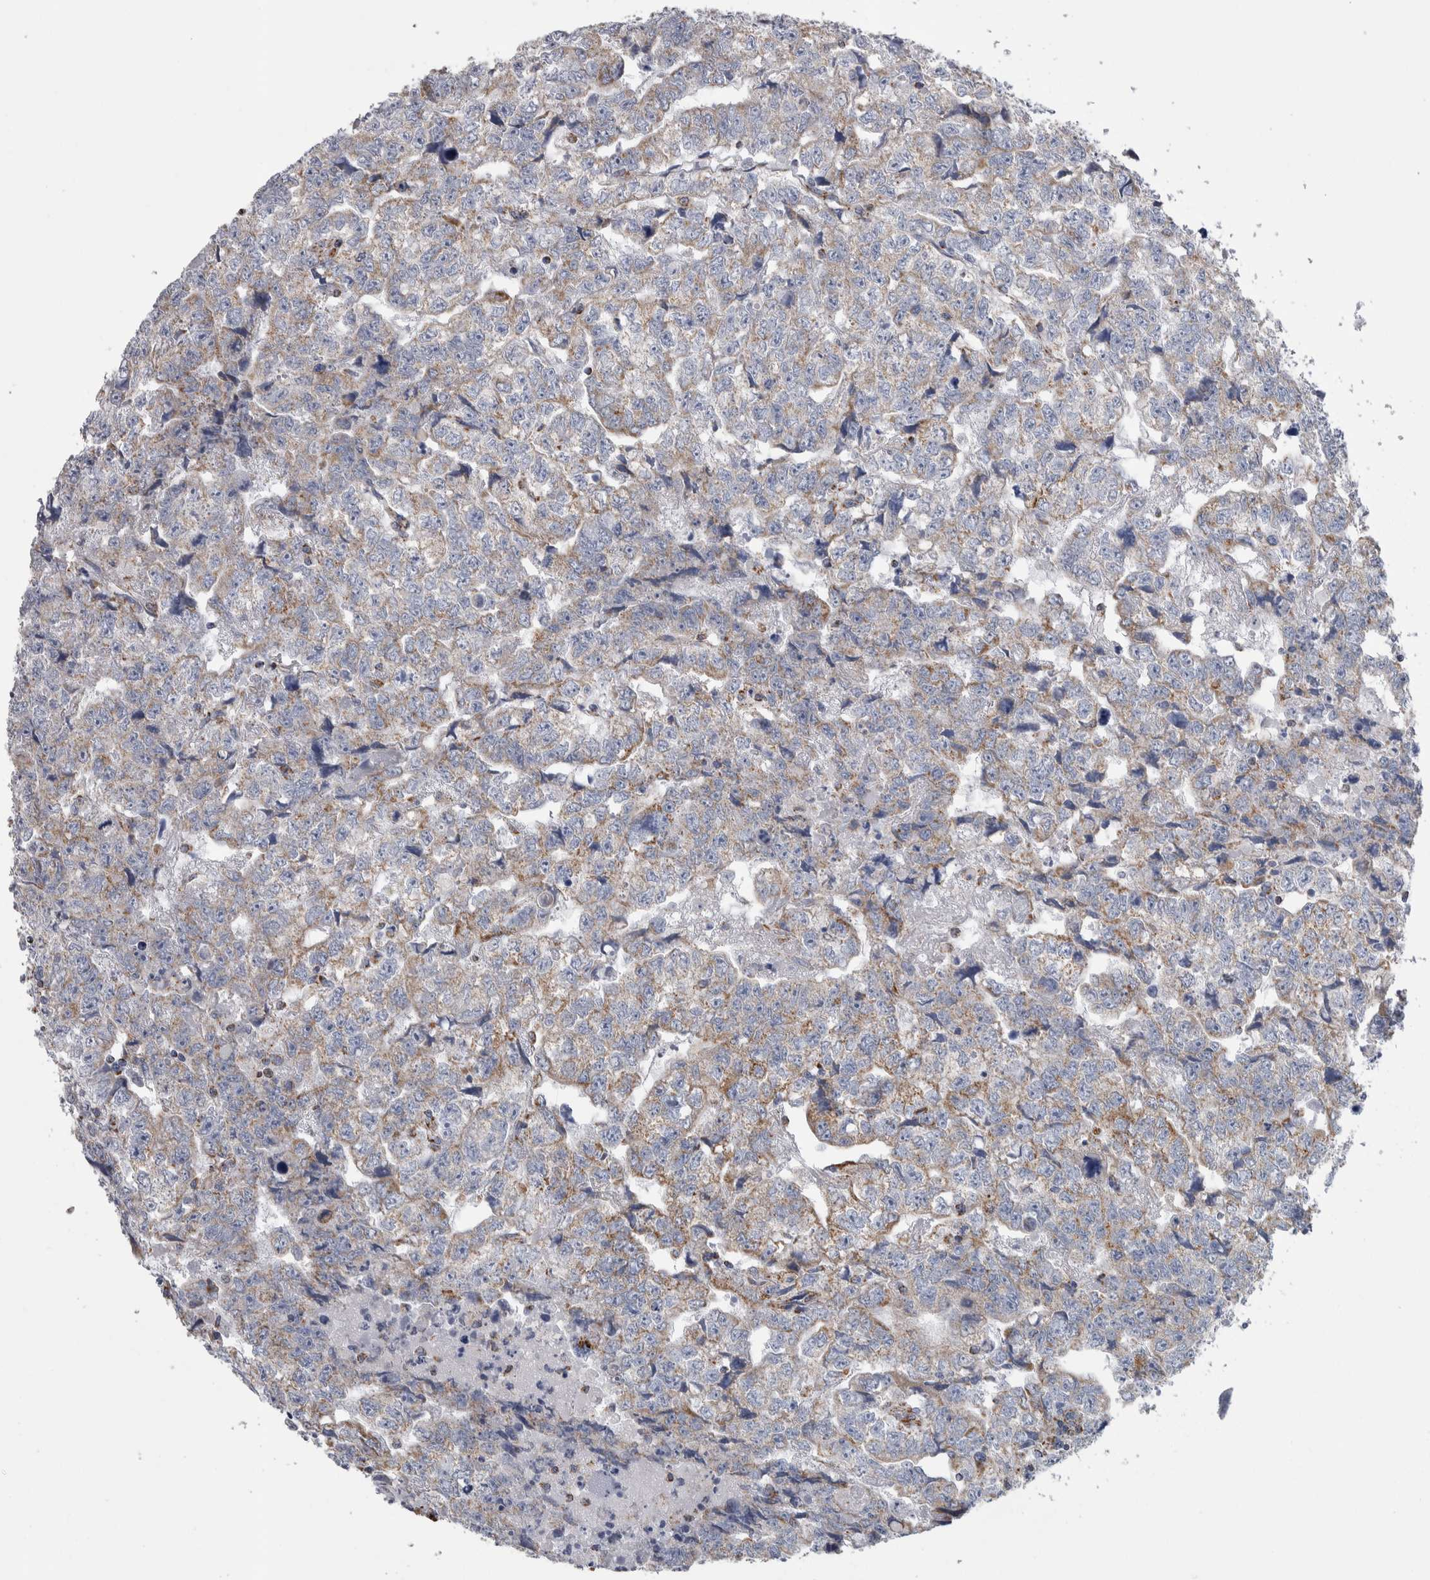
{"staining": {"intensity": "weak", "quantity": ">75%", "location": "cytoplasmic/membranous"}, "tissue": "testis cancer", "cell_type": "Tumor cells", "image_type": "cancer", "snomed": [{"axis": "morphology", "description": "Carcinoma, Embryonal, NOS"}, {"axis": "topography", "description": "Testis"}], "caption": "Protein staining reveals weak cytoplasmic/membranous expression in approximately >75% of tumor cells in testis cancer.", "gene": "ETFA", "patient": {"sex": "male", "age": 36}}